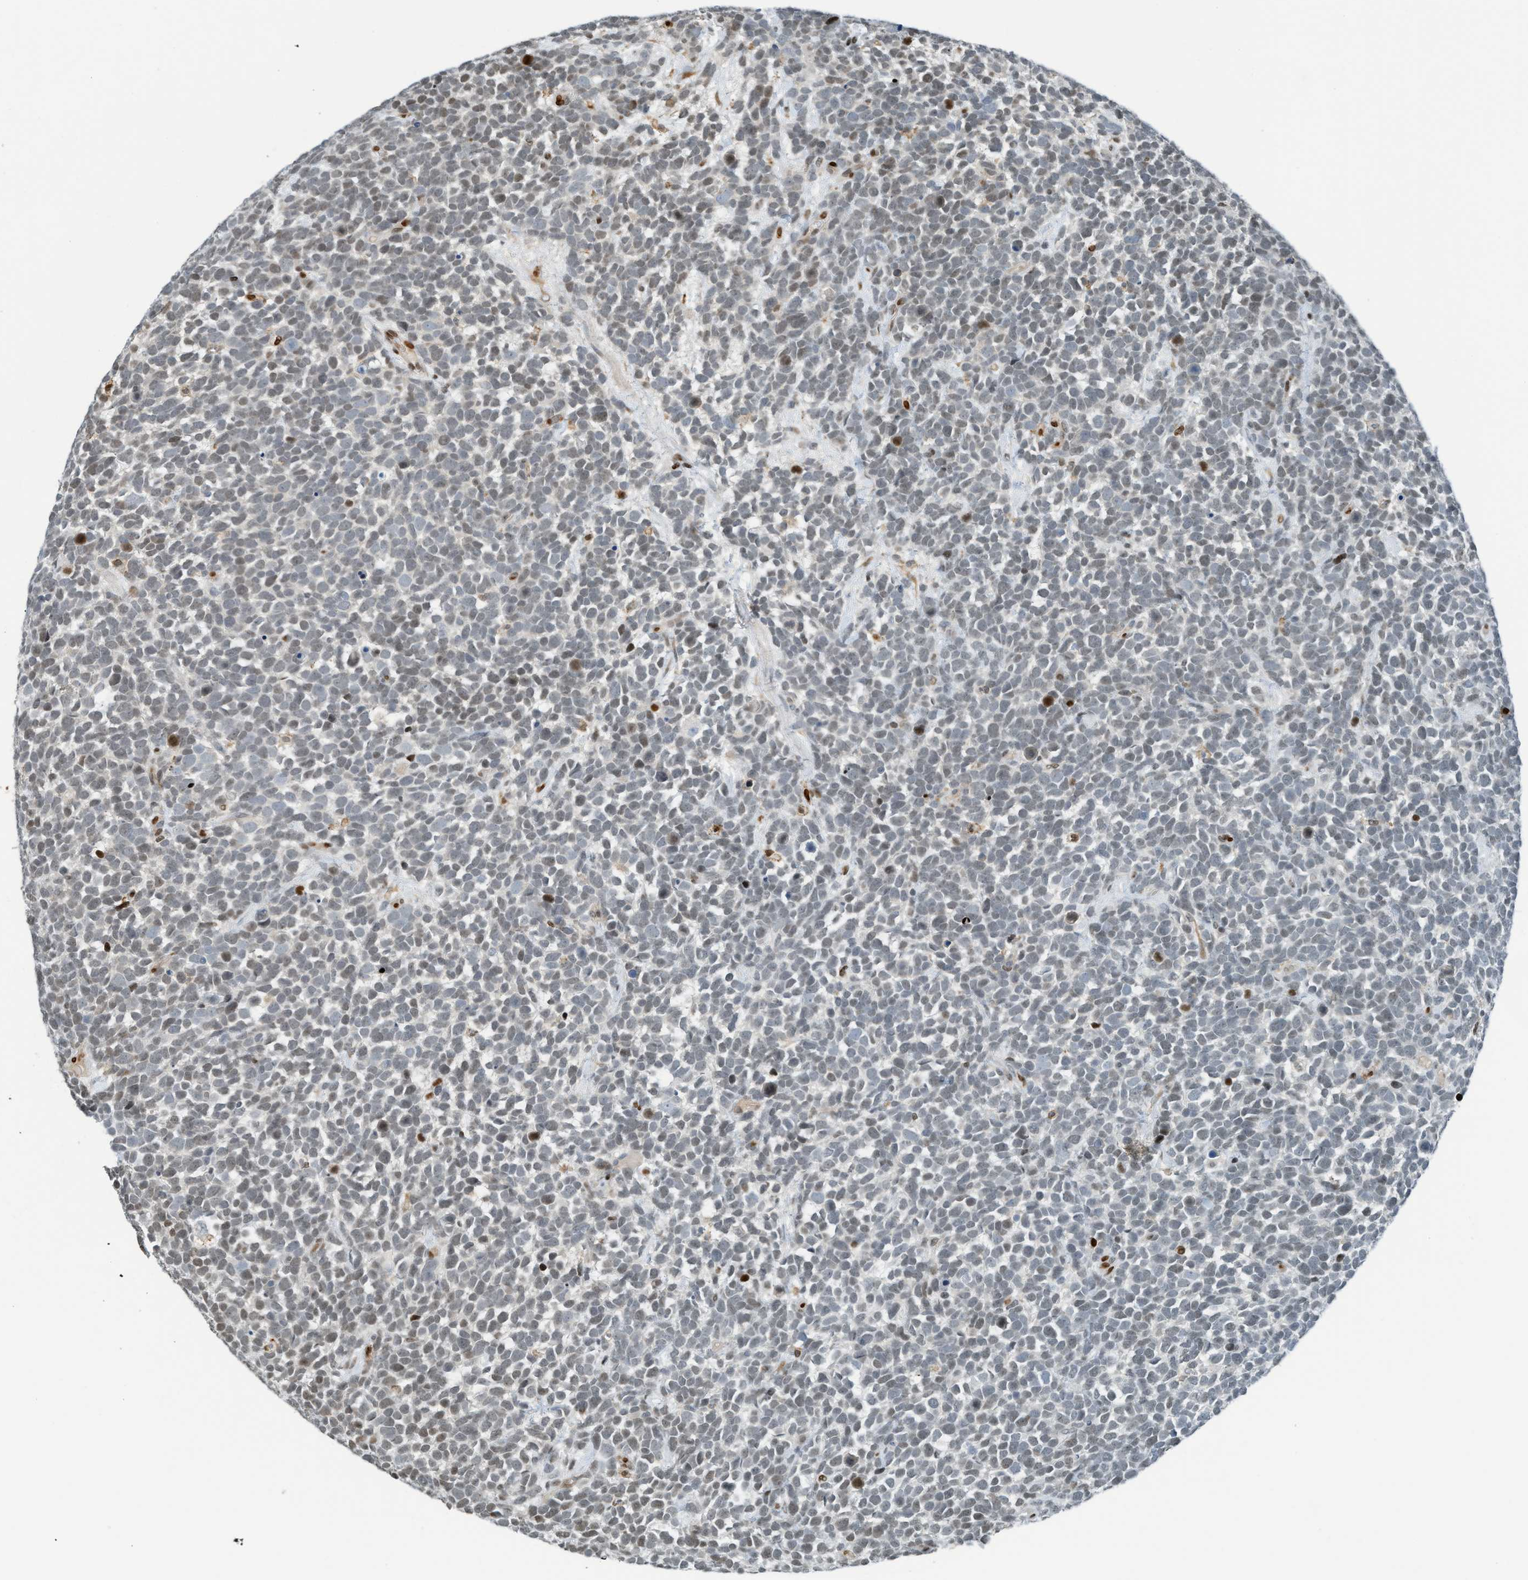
{"staining": {"intensity": "moderate", "quantity": "<25%", "location": "nuclear"}, "tissue": "urothelial cancer", "cell_type": "Tumor cells", "image_type": "cancer", "snomed": [{"axis": "morphology", "description": "Urothelial carcinoma, High grade"}, {"axis": "topography", "description": "Urinary bladder"}], "caption": "Immunohistochemical staining of human urothelial carcinoma (high-grade) demonstrates moderate nuclear protein staining in about <25% of tumor cells.", "gene": "SH3D19", "patient": {"sex": "female", "age": 82}}